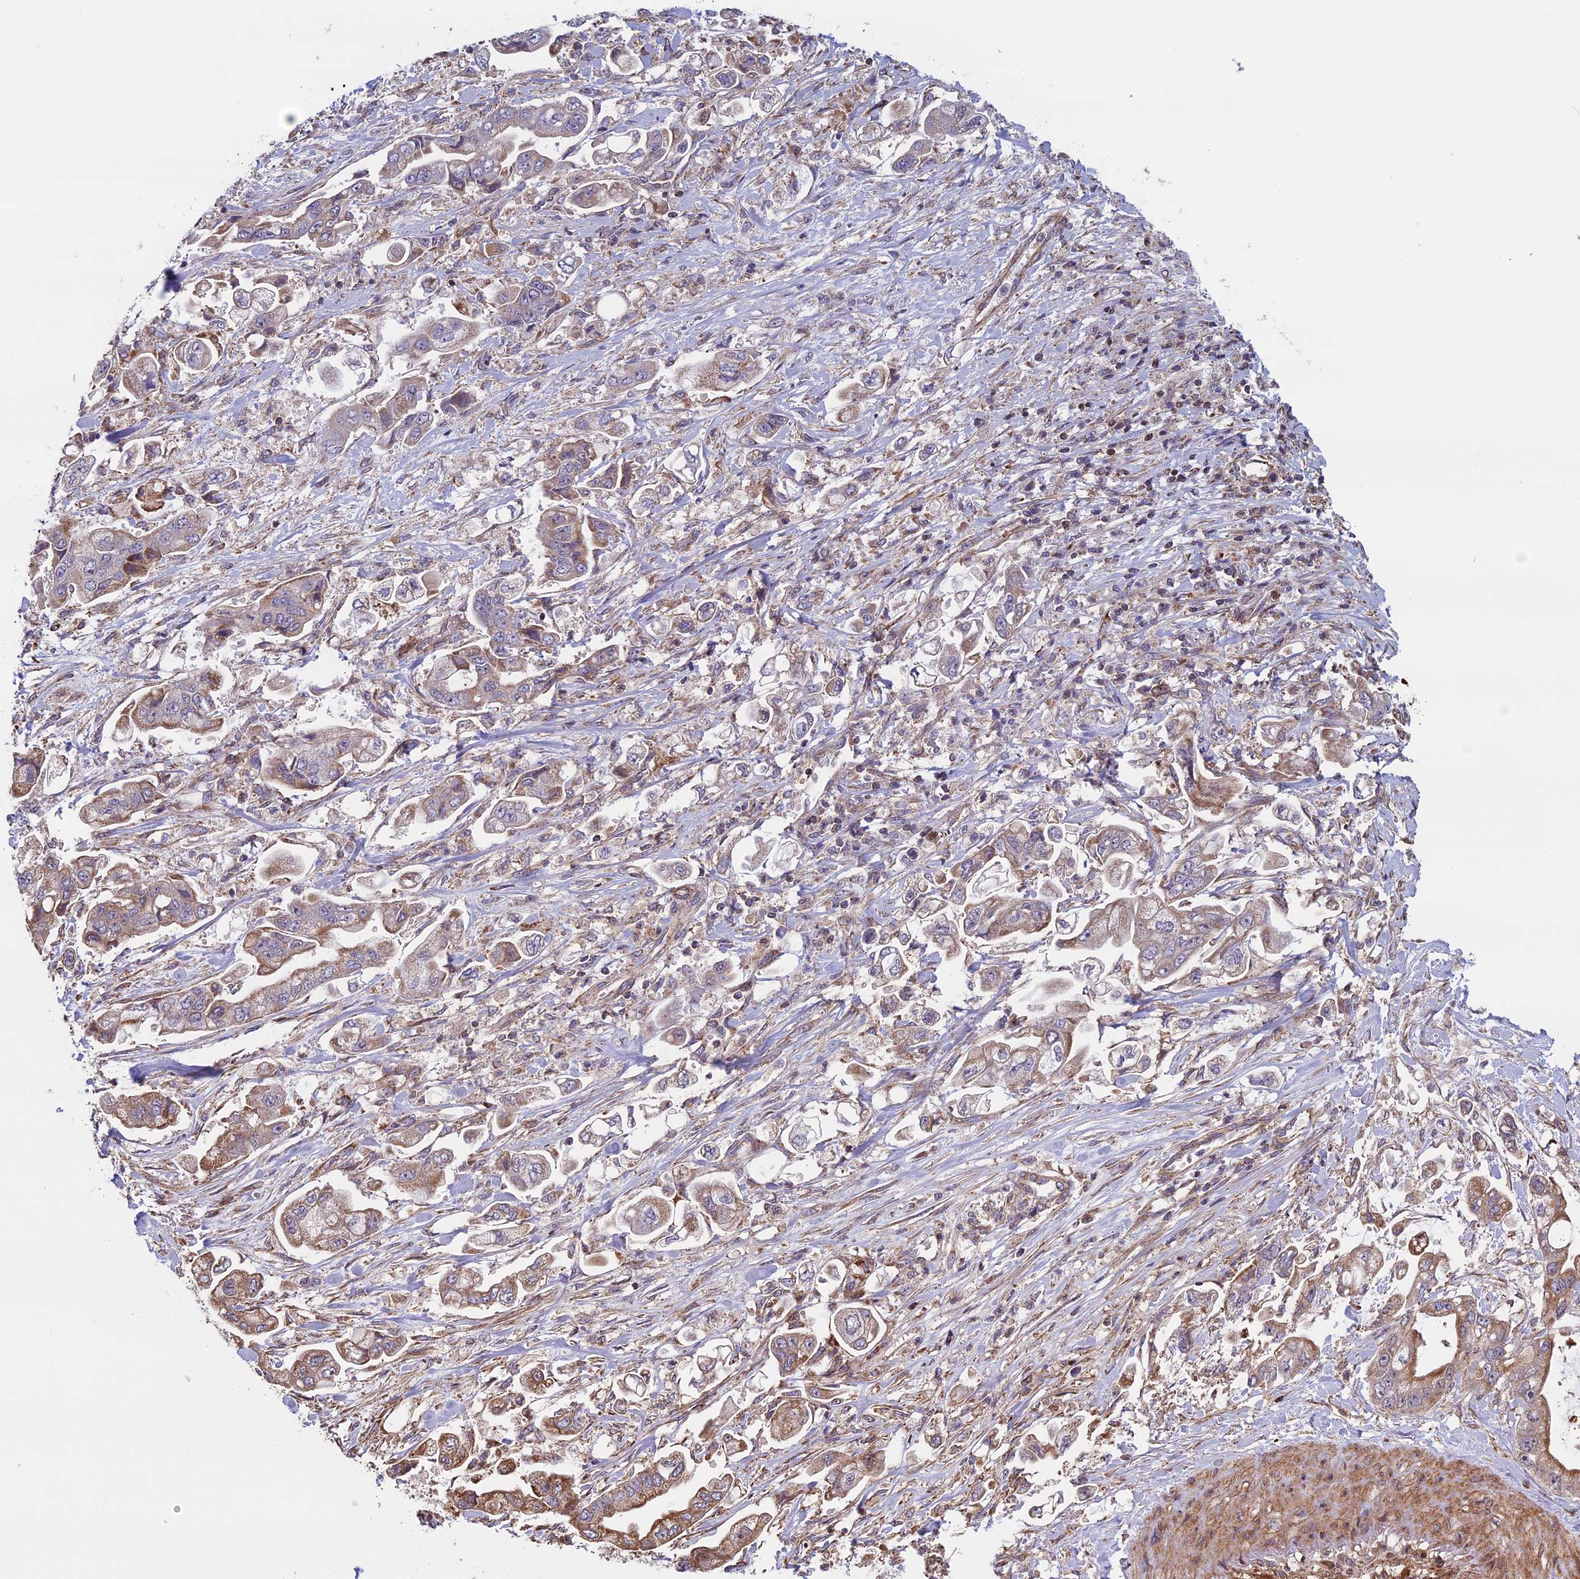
{"staining": {"intensity": "moderate", "quantity": ">75%", "location": "cytoplasmic/membranous"}, "tissue": "stomach cancer", "cell_type": "Tumor cells", "image_type": "cancer", "snomed": [{"axis": "morphology", "description": "Adenocarcinoma, NOS"}, {"axis": "topography", "description": "Stomach"}], "caption": "Human stomach adenocarcinoma stained with a brown dye displays moderate cytoplasmic/membranous positive expression in approximately >75% of tumor cells.", "gene": "CCDC8", "patient": {"sex": "male", "age": 62}}